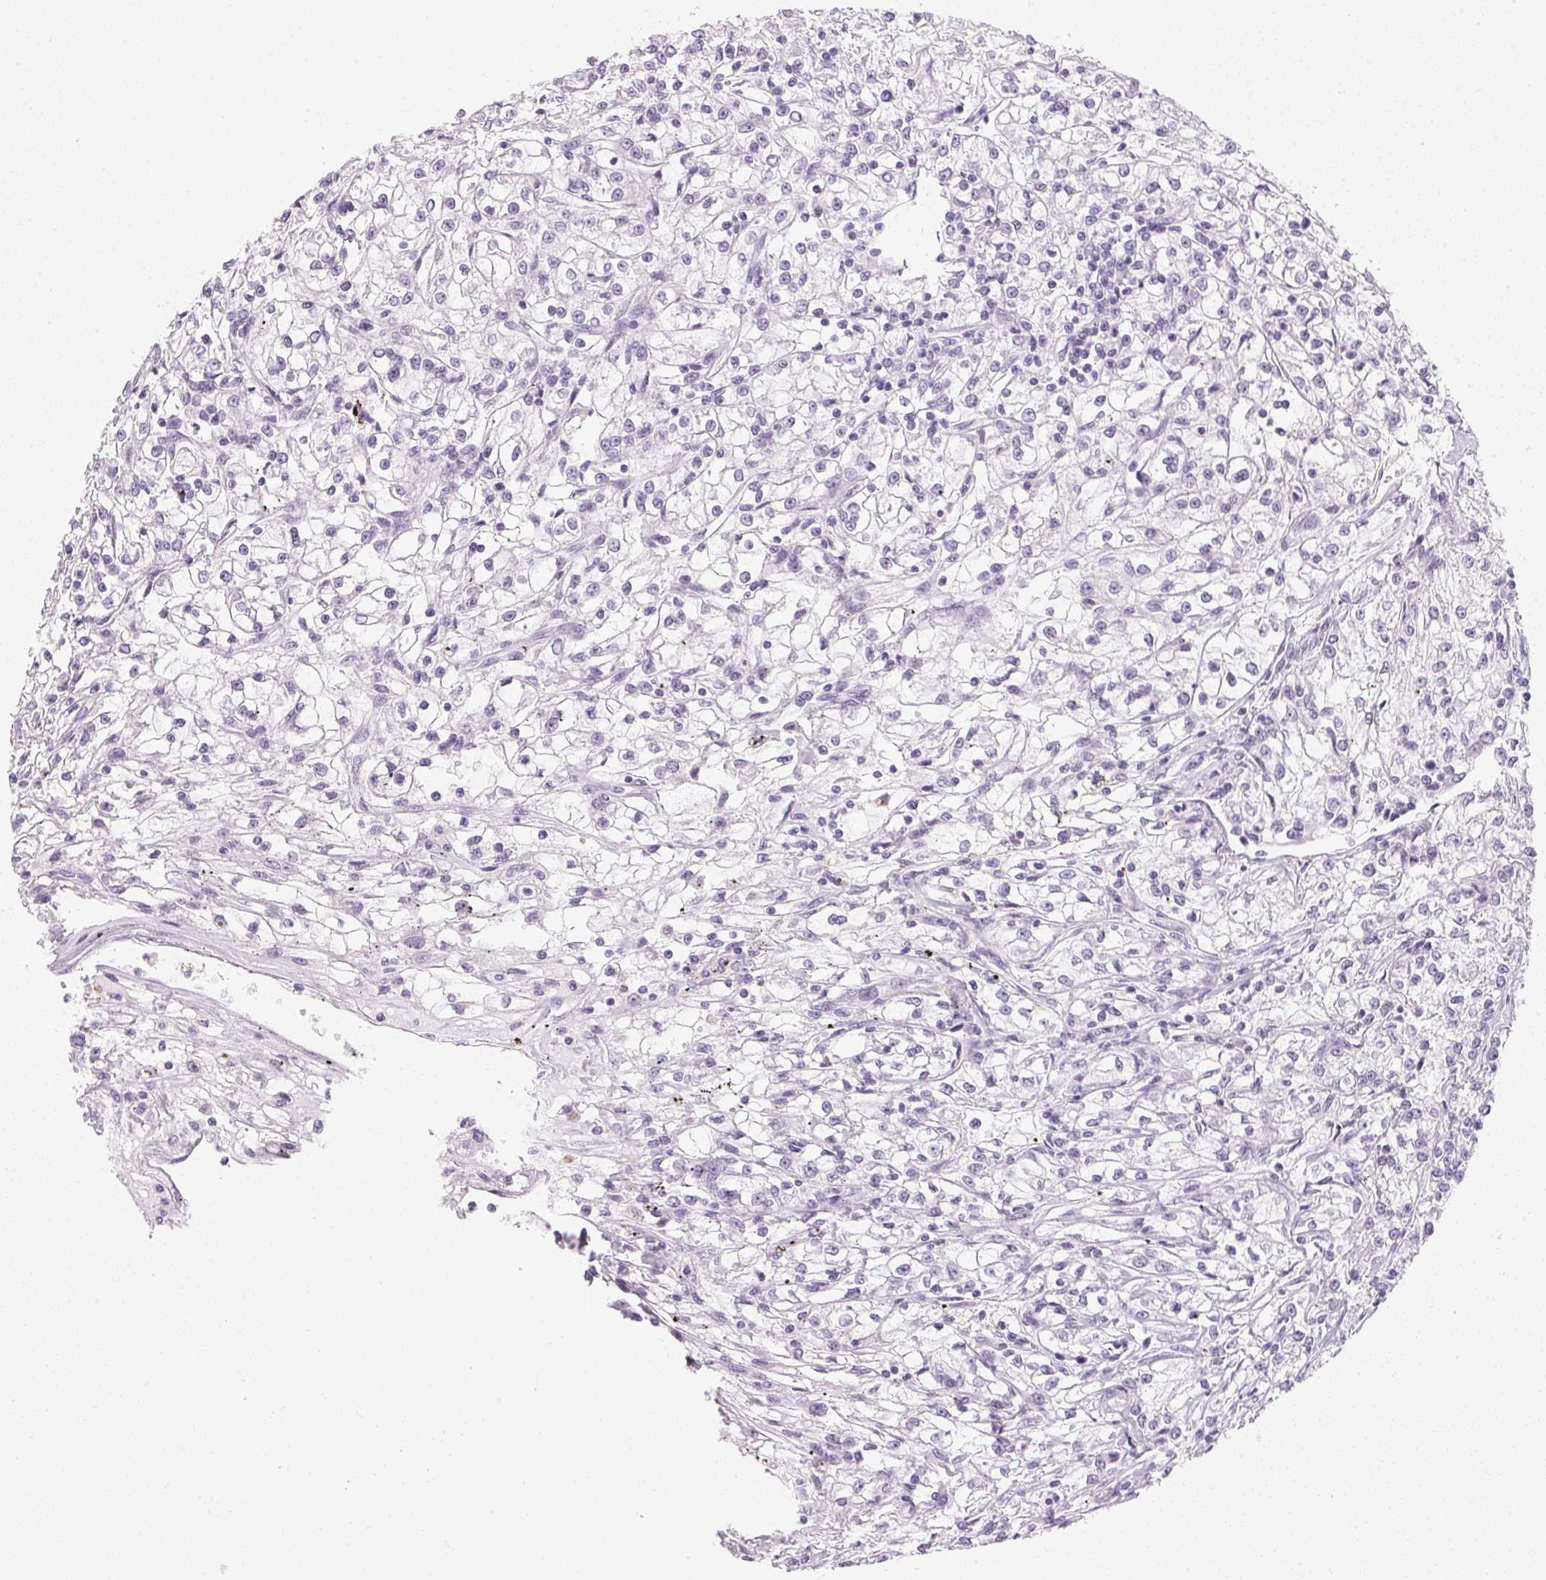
{"staining": {"intensity": "negative", "quantity": "none", "location": "none"}, "tissue": "renal cancer", "cell_type": "Tumor cells", "image_type": "cancer", "snomed": [{"axis": "morphology", "description": "Adenocarcinoma, NOS"}, {"axis": "topography", "description": "Kidney"}], "caption": "DAB immunohistochemical staining of renal cancer demonstrates no significant positivity in tumor cells.", "gene": "IGFBP1", "patient": {"sex": "female", "age": 59}}